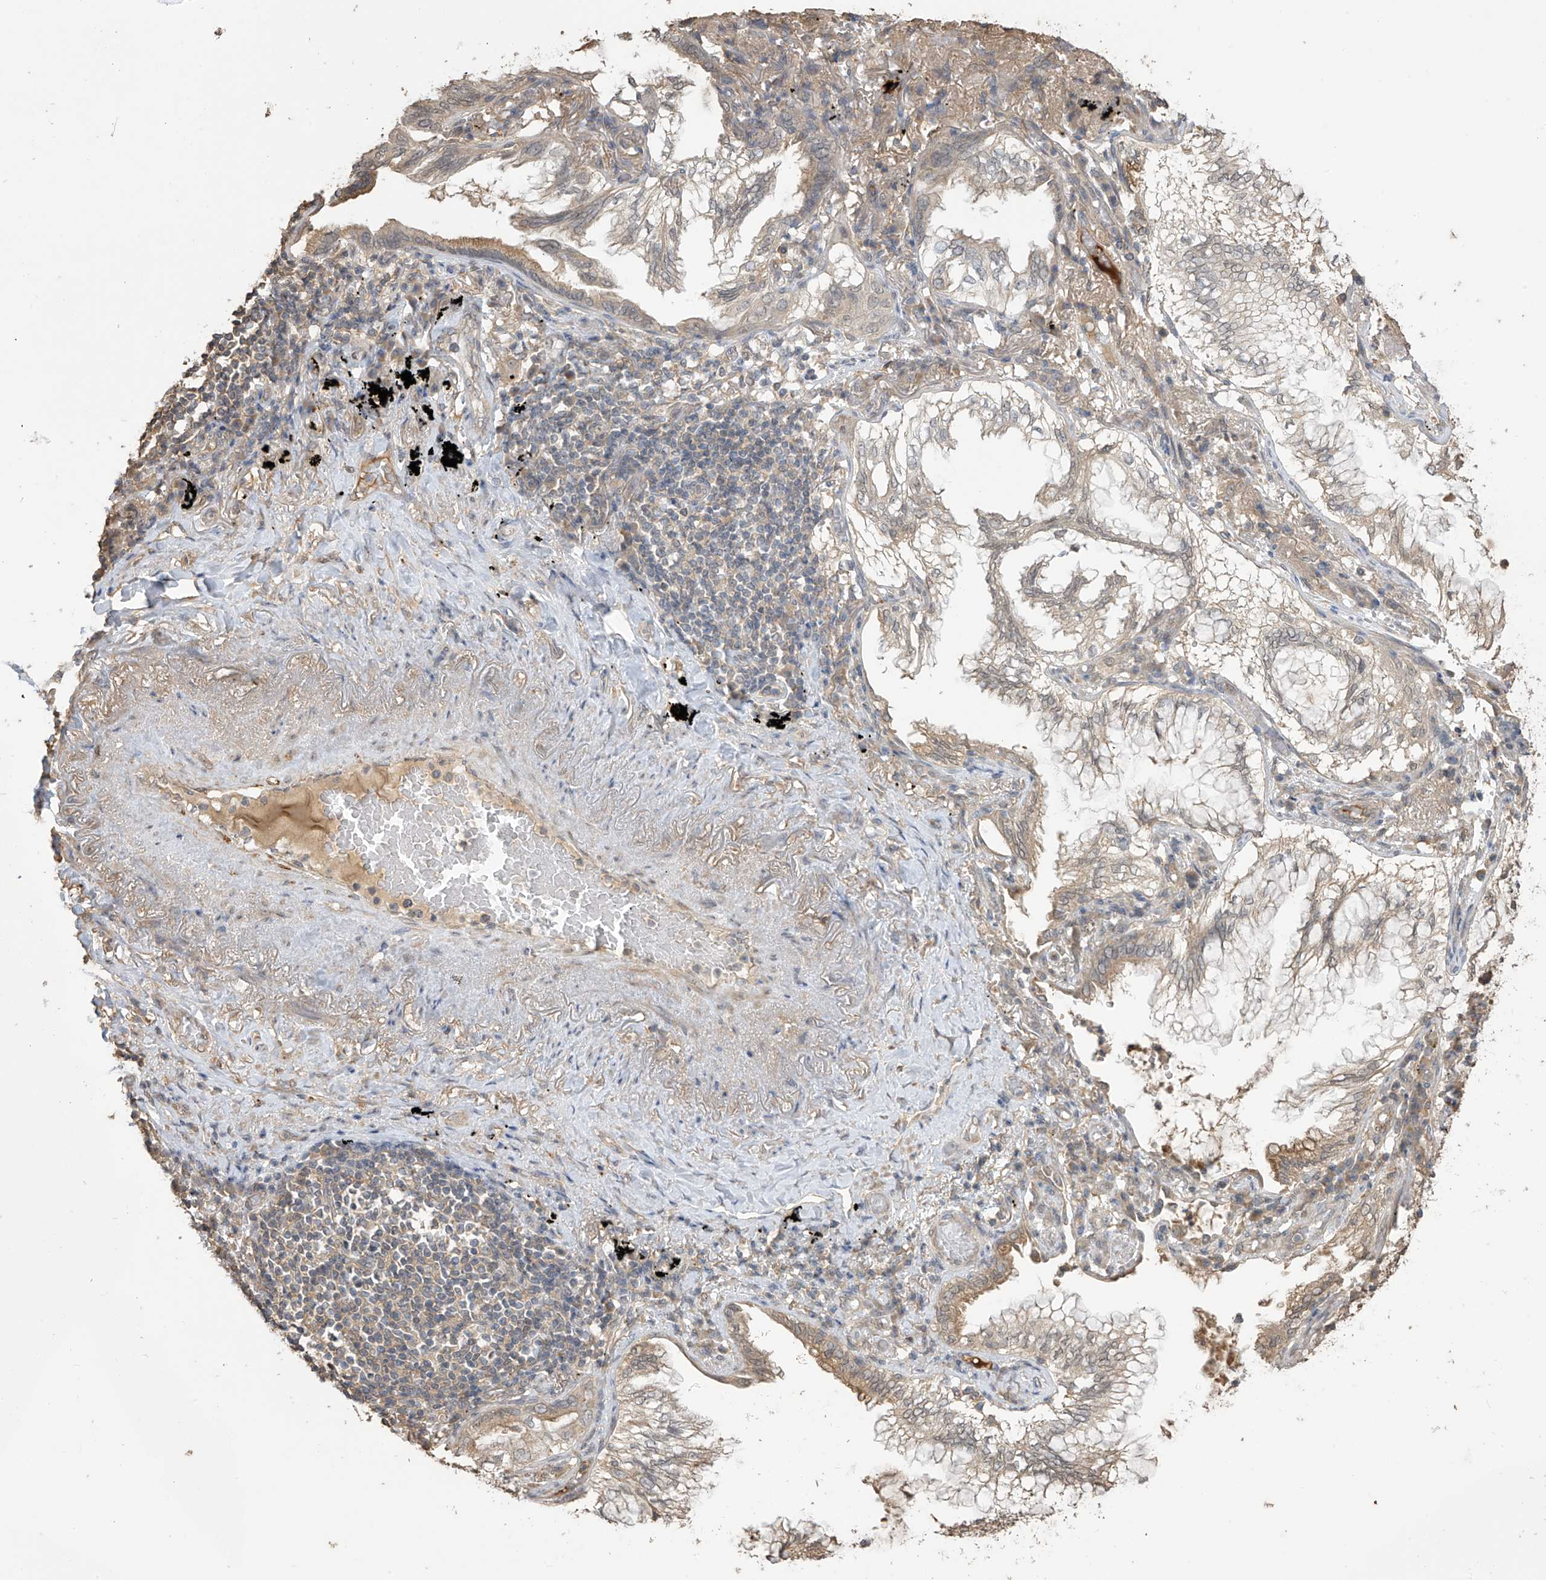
{"staining": {"intensity": "weak", "quantity": "25%-75%", "location": "cytoplasmic/membranous"}, "tissue": "lung cancer", "cell_type": "Tumor cells", "image_type": "cancer", "snomed": [{"axis": "morphology", "description": "Adenocarcinoma, NOS"}, {"axis": "topography", "description": "Lung"}], "caption": "The histopathology image exhibits a brown stain indicating the presence of a protein in the cytoplasmic/membranous of tumor cells in lung adenocarcinoma. (Brightfield microscopy of DAB IHC at high magnification).", "gene": "SLFN14", "patient": {"sex": "female", "age": 70}}